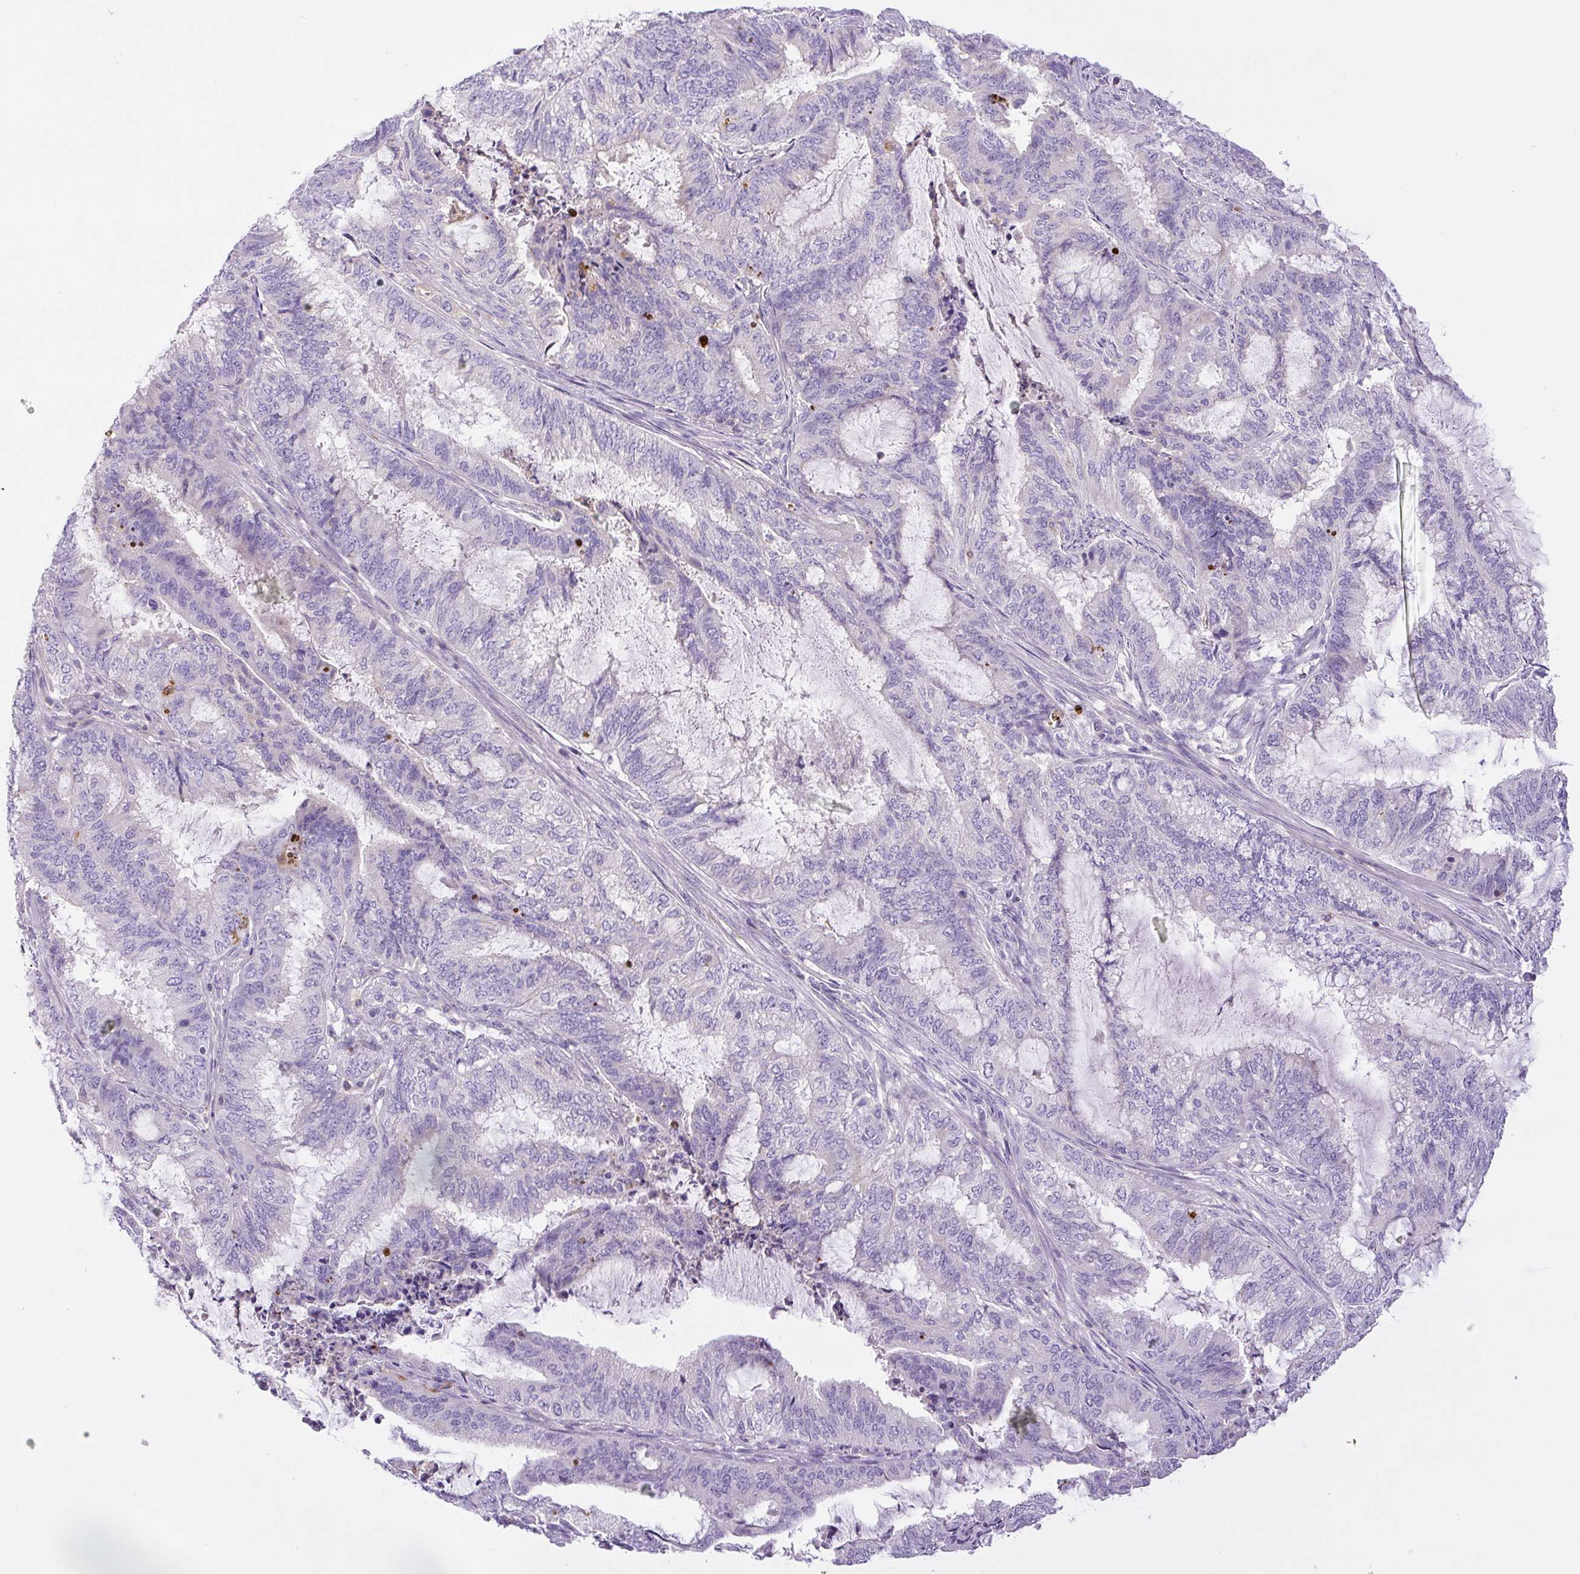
{"staining": {"intensity": "negative", "quantity": "none", "location": "none"}, "tissue": "endometrial cancer", "cell_type": "Tumor cells", "image_type": "cancer", "snomed": [{"axis": "morphology", "description": "Adenocarcinoma, NOS"}, {"axis": "topography", "description": "Endometrium"}], "caption": "IHC image of human endometrial cancer stained for a protein (brown), which displays no expression in tumor cells.", "gene": "PIP5KL1", "patient": {"sex": "female", "age": 51}}